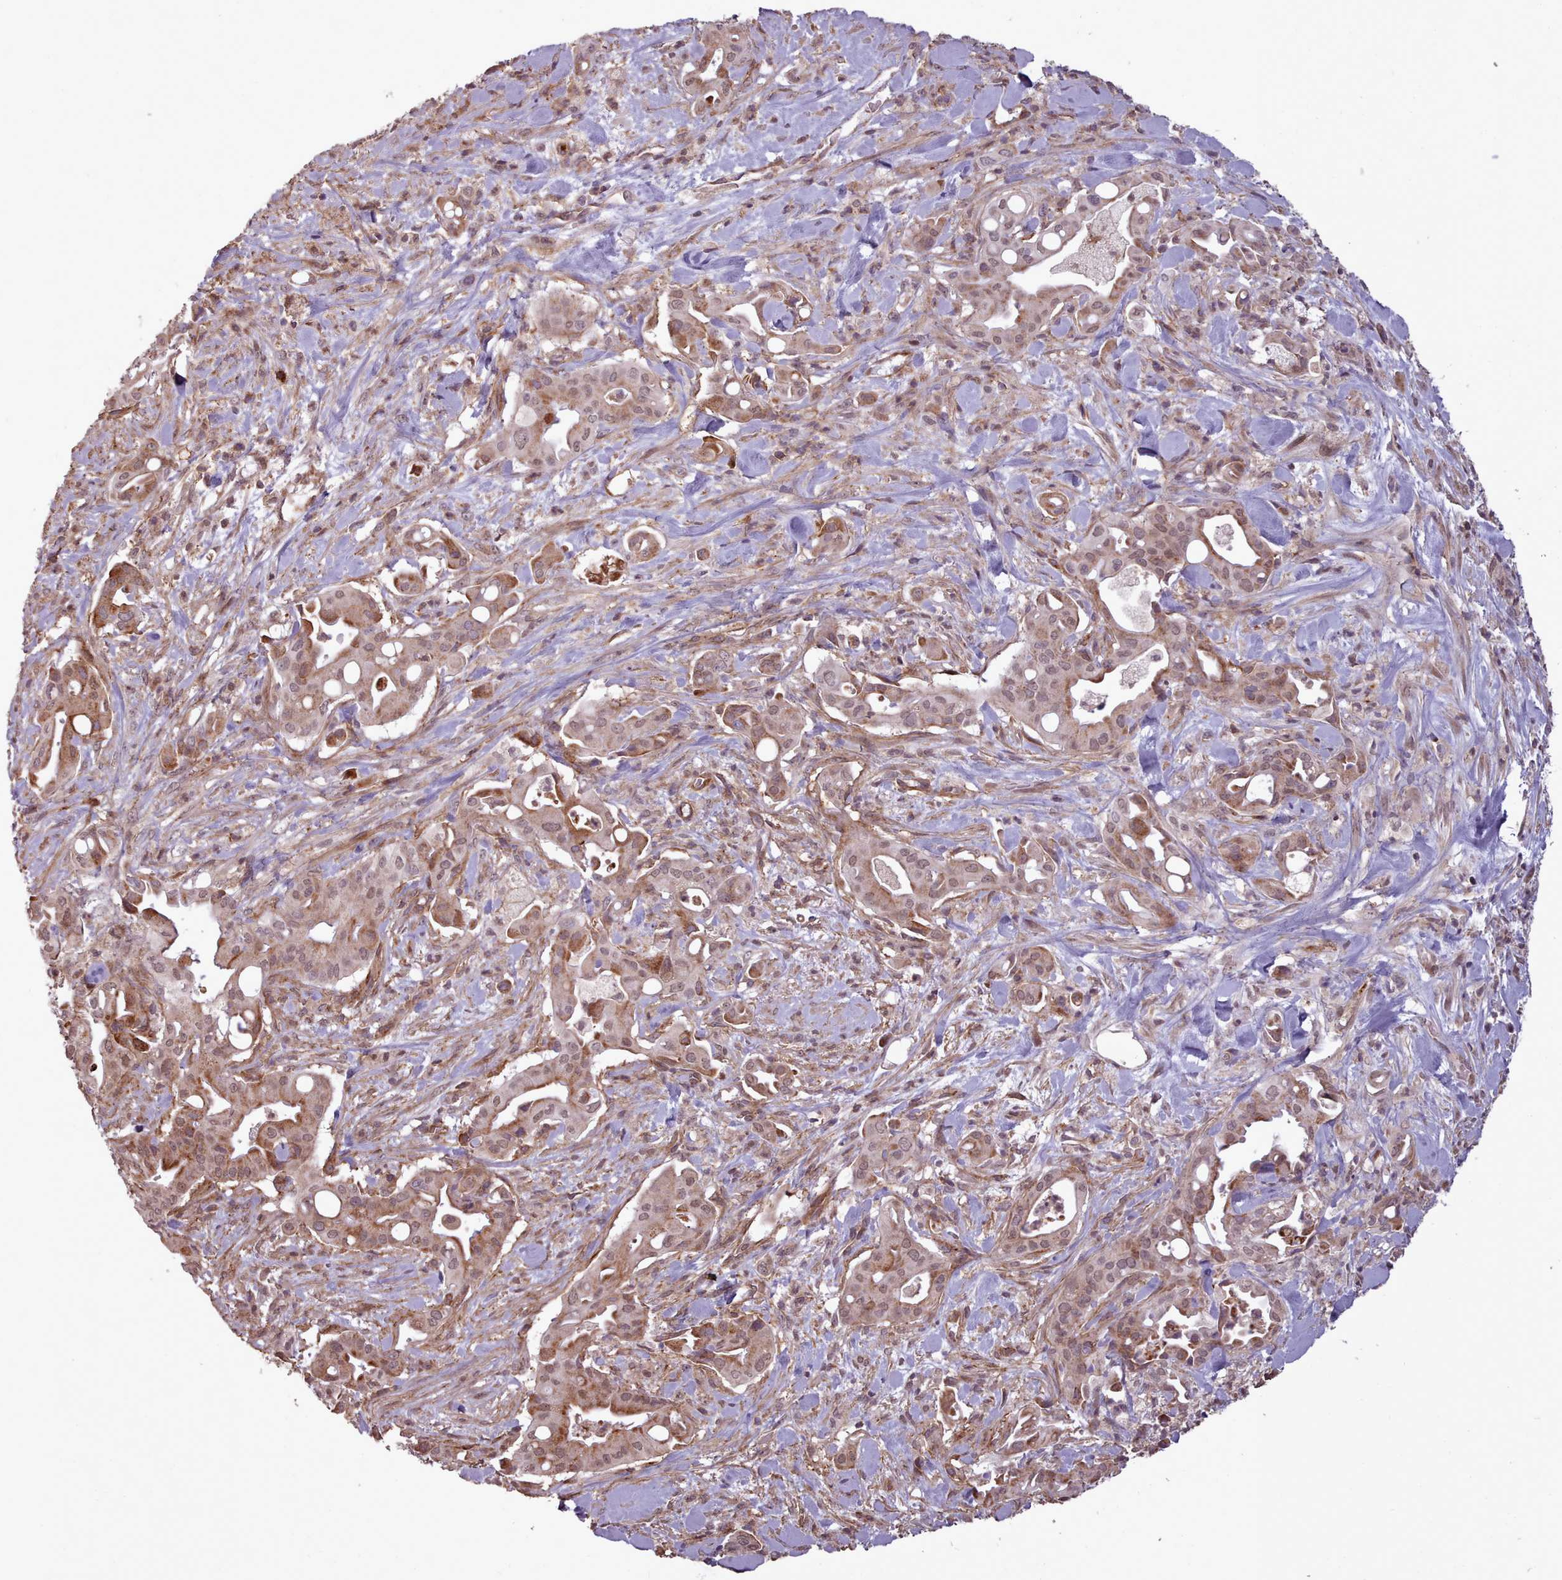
{"staining": {"intensity": "moderate", "quantity": "25%-75%", "location": "cytoplasmic/membranous"}, "tissue": "liver cancer", "cell_type": "Tumor cells", "image_type": "cancer", "snomed": [{"axis": "morphology", "description": "Cholangiocarcinoma"}, {"axis": "topography", "description": "Liver"}], "caption": "Cholangiocarcinoma (liver) stained with a protein marker shows moderate staining in tumor cells.", "gene": "ZMYM4", "patient": {"sex": "female", "age": 68}}